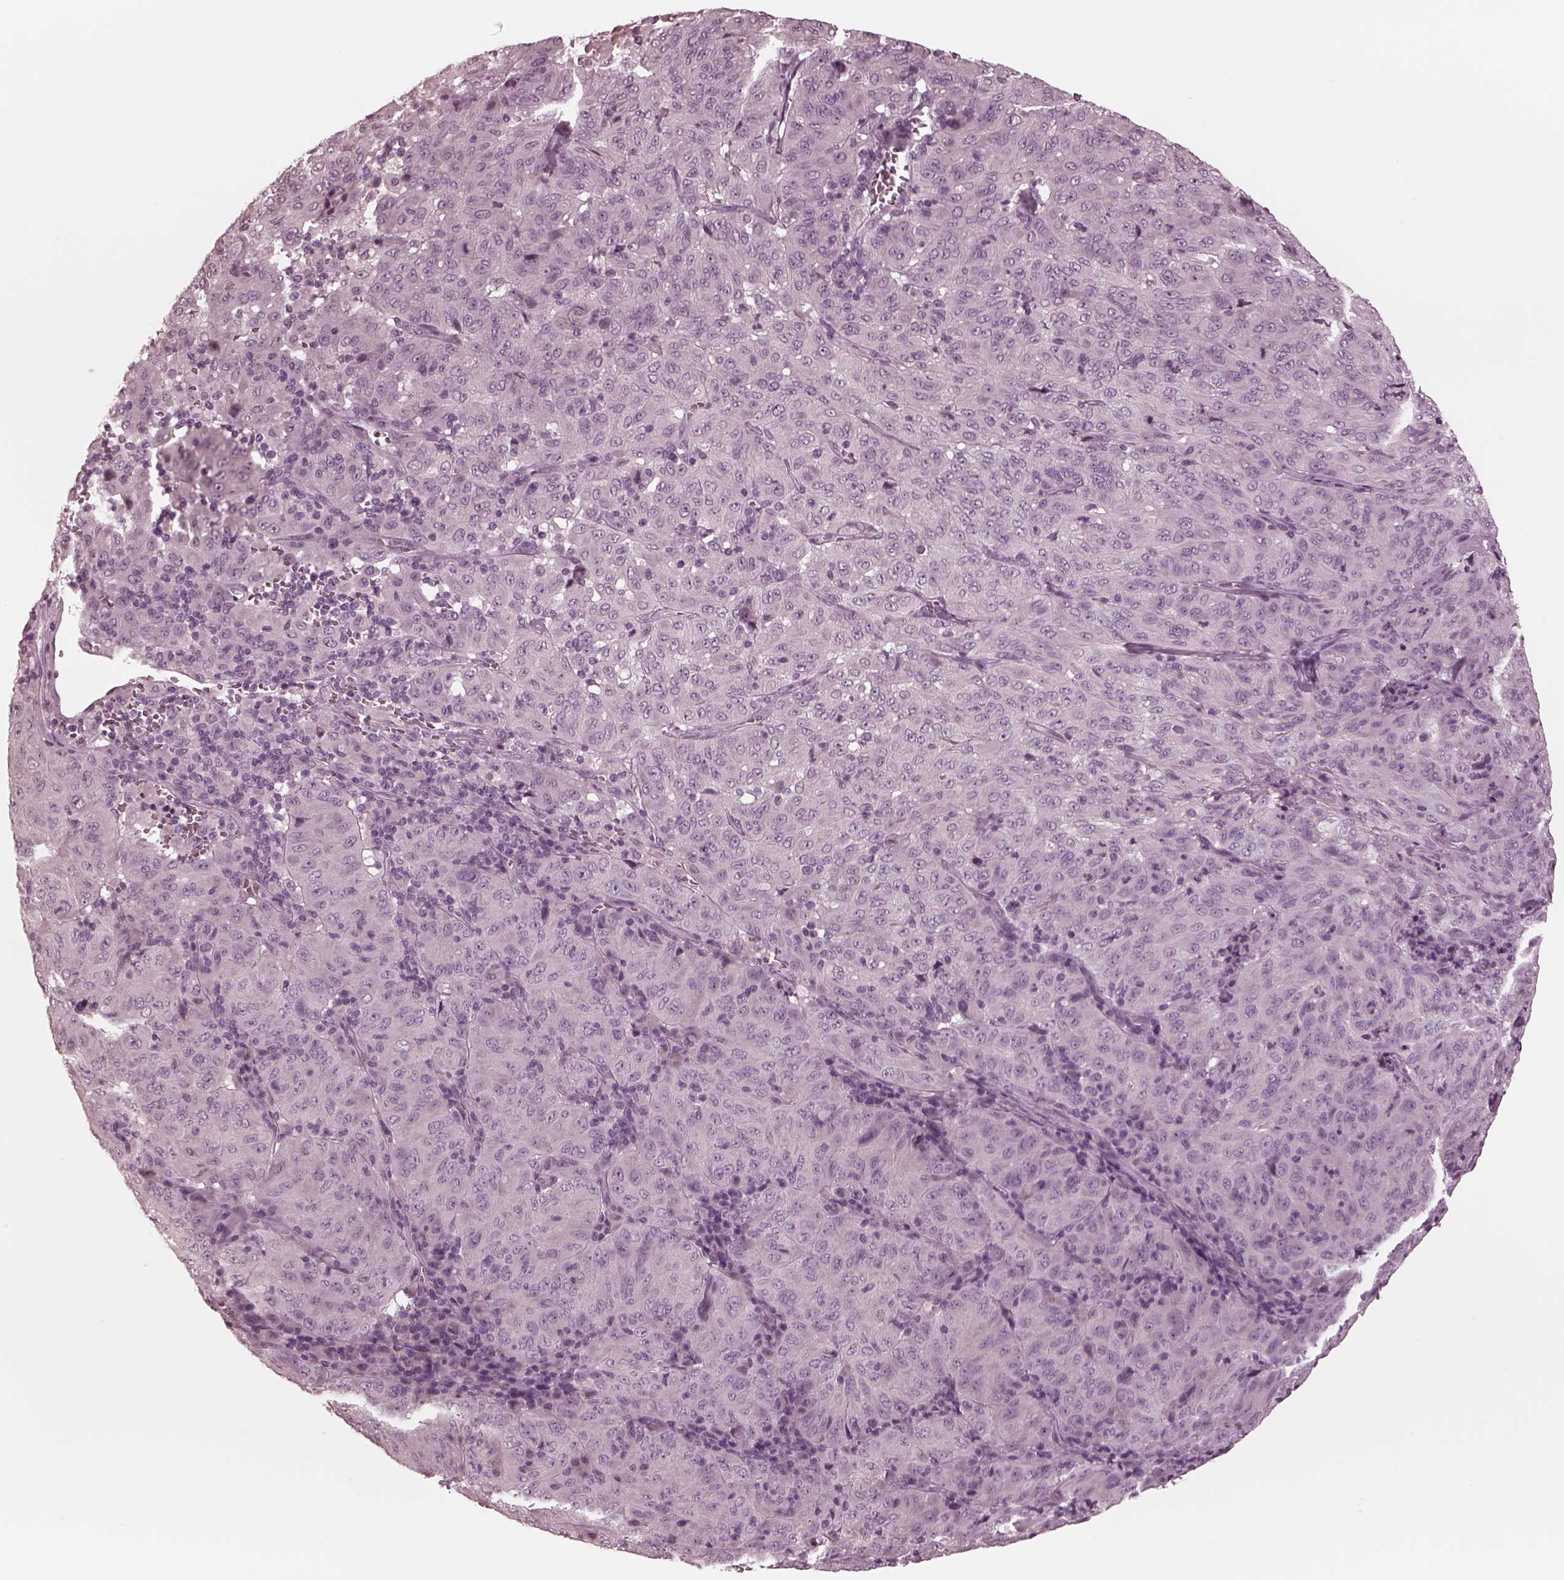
{"staining": {"intensity": "negative", "quantity": "none", "location": "none"}, "tissue": "pancreatic cancer", "cell_type": "Tumor cells", "image_type": "cancer", "snomed": [{"axis": "morphology", "description": "Adenocarcinoma, NOS"}, {"axis": "topography", "description": "Pancreas"}], "caption": "Tumor cells show no significant protein staining in adenocarcinoma (pancreatic). (DAB (3,3'-diaminobenzidine) immunohistochemistry, high magnification).", "gene": "CGA", "patient": {"sex": "male", "age": 63}}